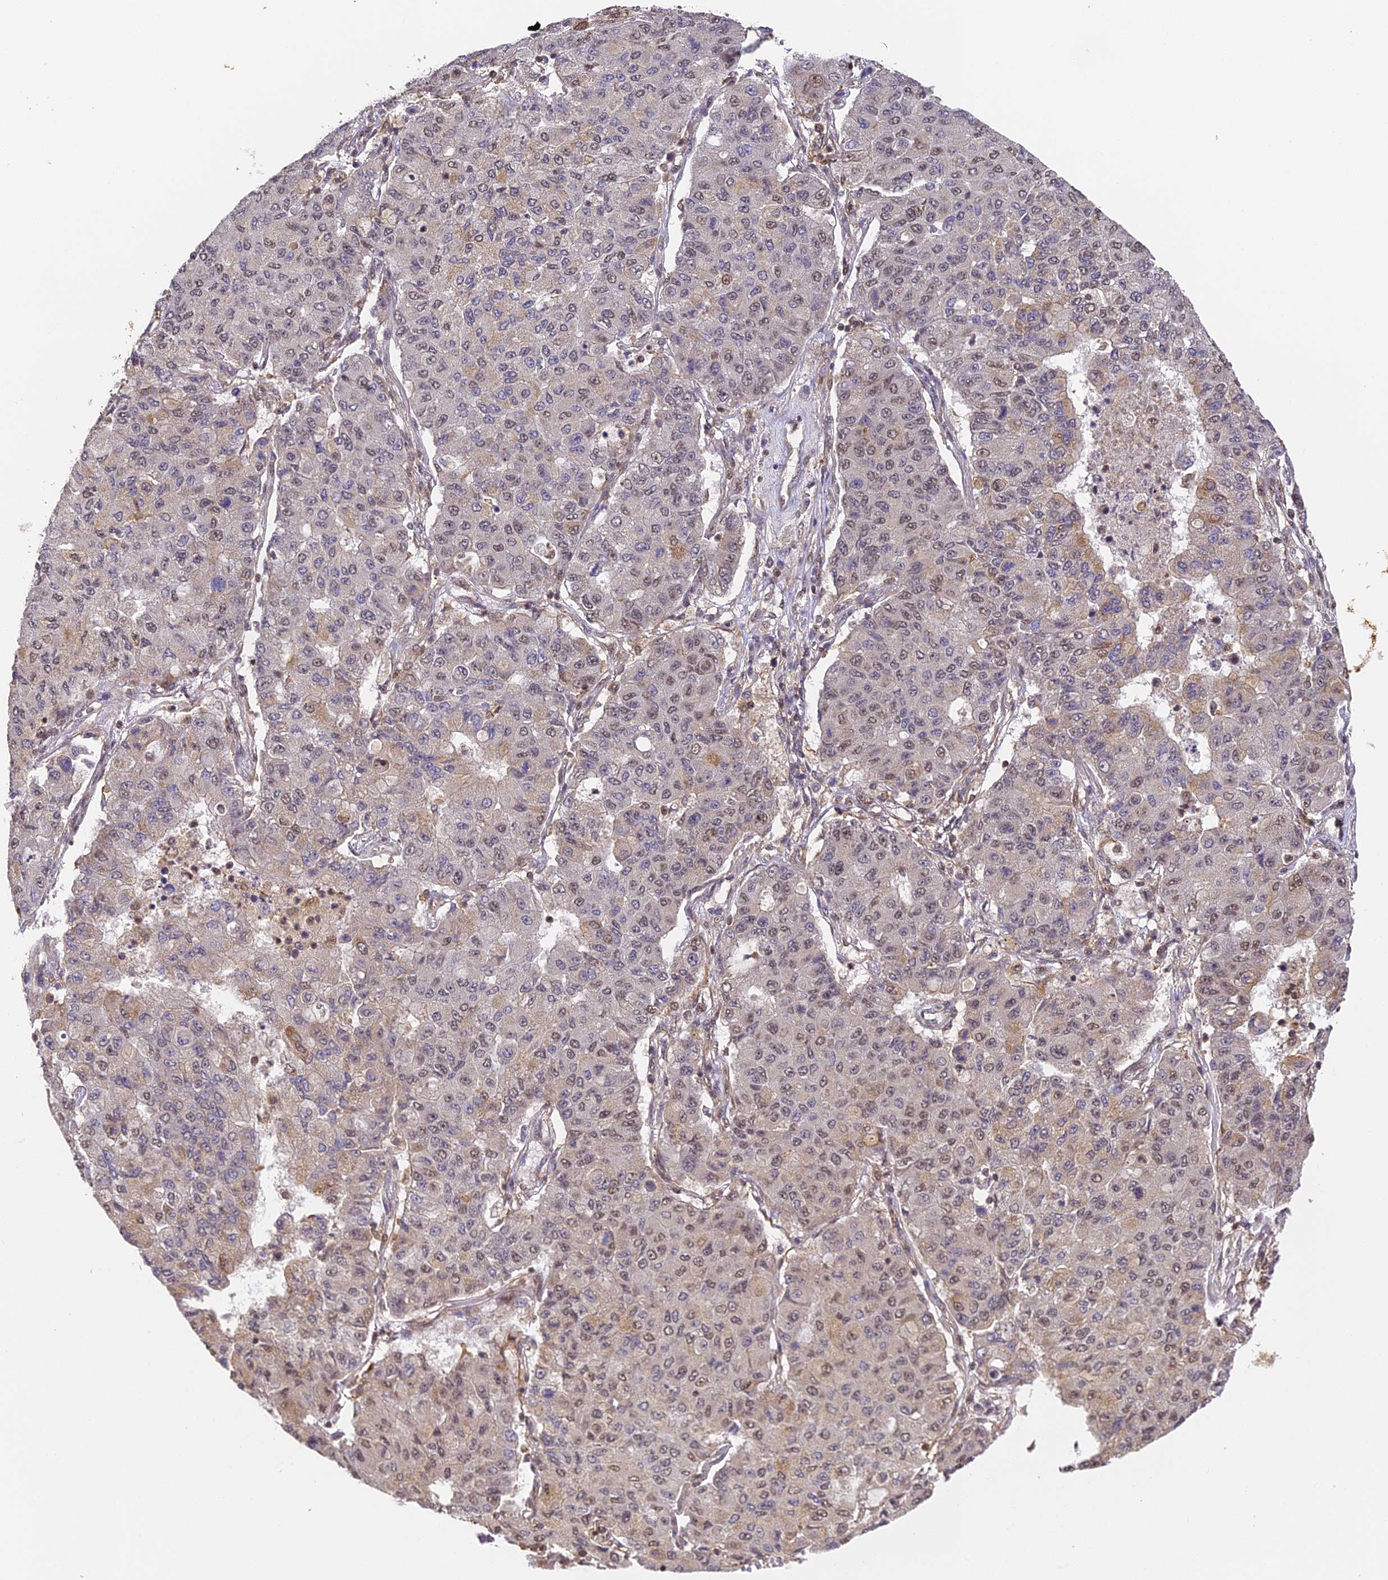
{"staining": {"intensity": "weak", "quantity": "<25%", "location": "cytoplasmic/membranous,nuclear"}, "tissue": "lung cancer", "cell_type": "Tumor cells", "image_type": "cancer", "snomed": [{"axis": "morphology", "description": "Squamous cell carcinoma, NOS"}, {"axis": "topography", "description": "Lung"}], "caption": "Immunohistochemistry (IHC) histopathology image of lung squamous cell carcinoma stained for a protein (brown), which displays no positivity in tumor cells. The staining was performed using DAB to visualize the protein expression in brown, while the nuclei were stained in blue with hematoxylin (Magnification: 20x).", "gene": "ZNF443", "patient": {"sex": "male", "age": 74}}